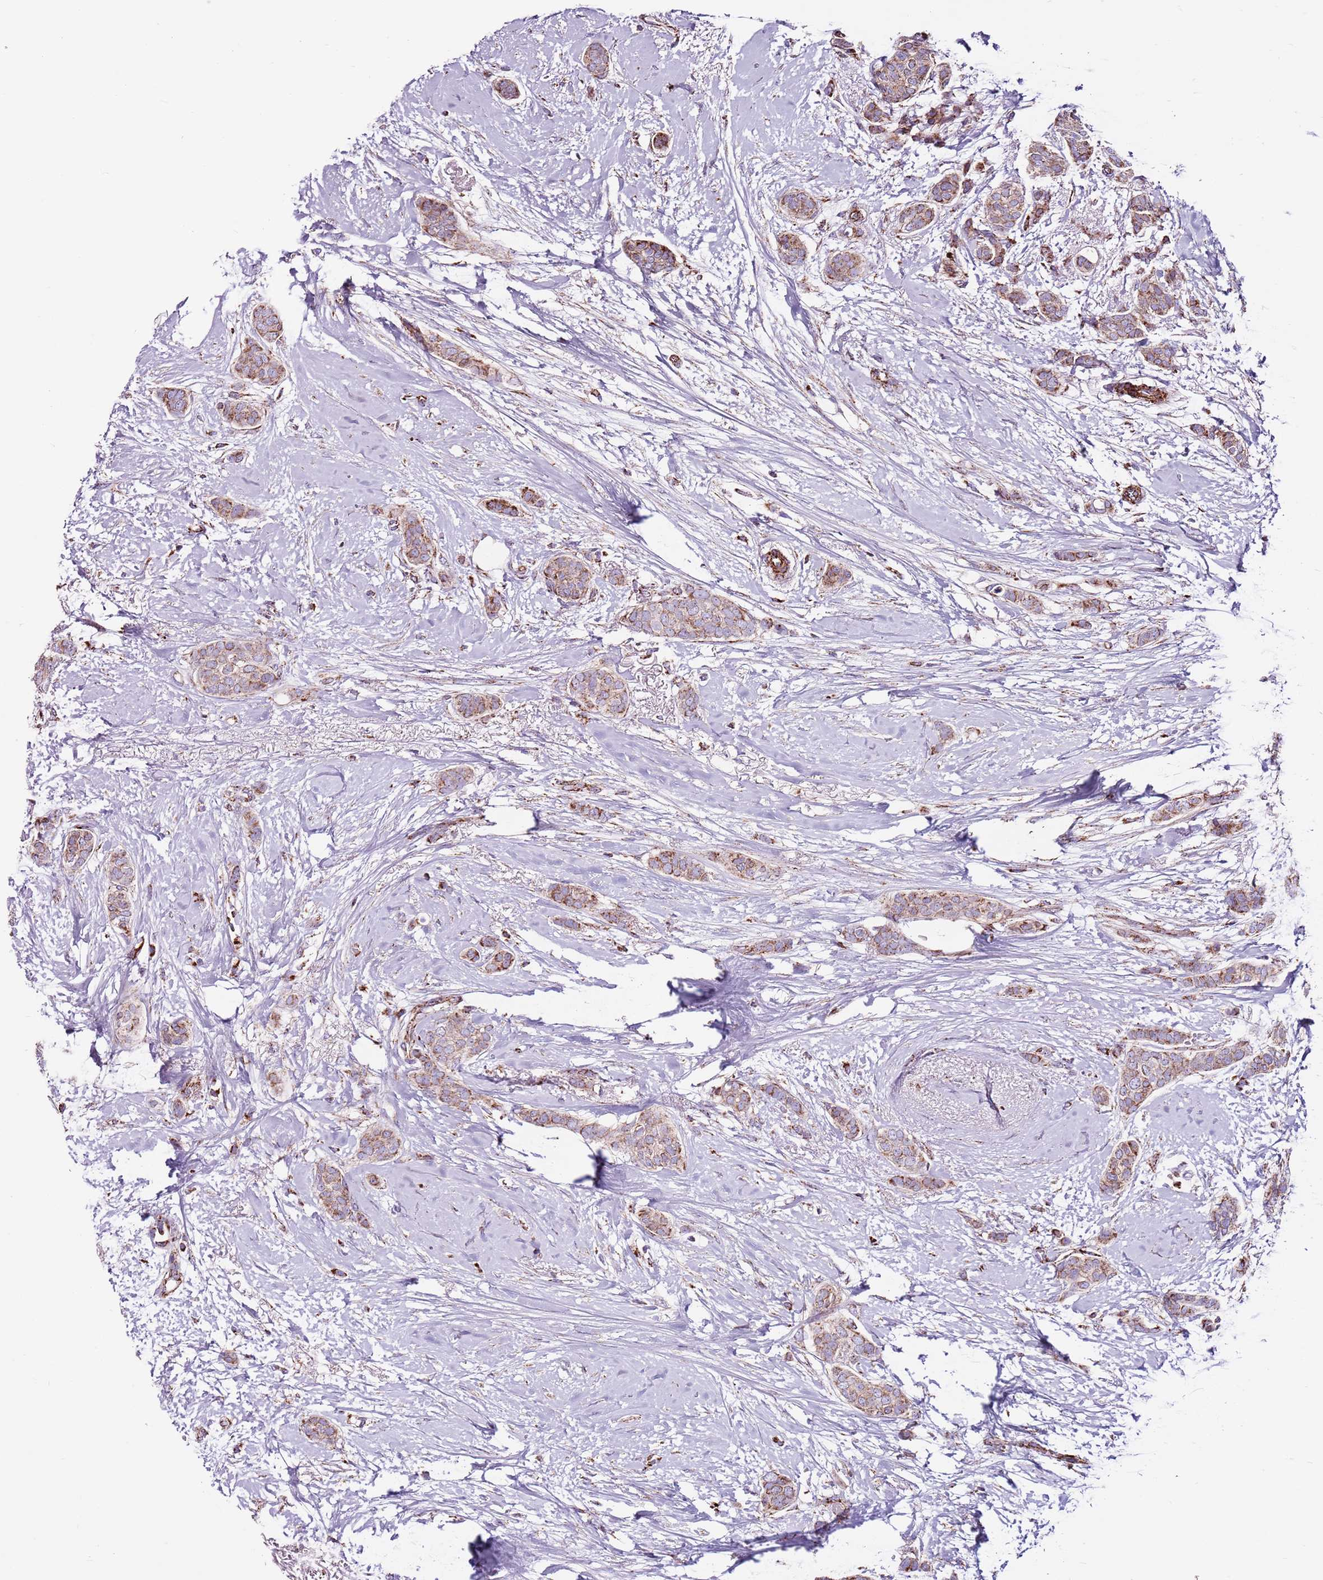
{"staining": {"intensity": "moderate", "quantity": ">75%", "location": "cytoplasmic/membranous"}, "tissue": "breast cancer", "cell_type": "Tumor cells", "image_type": "cancer", "snomed": [{"axis": "morphology", "description": "Duct carcinoma"}, {"axis": "topography", "description": "Breast"}], "caption": "Protein positivity by immunohistochemistry (IHC) demonstrates moderate cytoplasmic/membranous staining in about >75% of tumor cells in breast cancer (invasive ductal carcinoma). (Brightfield microscopy of DAB IHC at high magnification).", "gene": "HECTD4", "patient": {"sex": "female", "age": 72}}